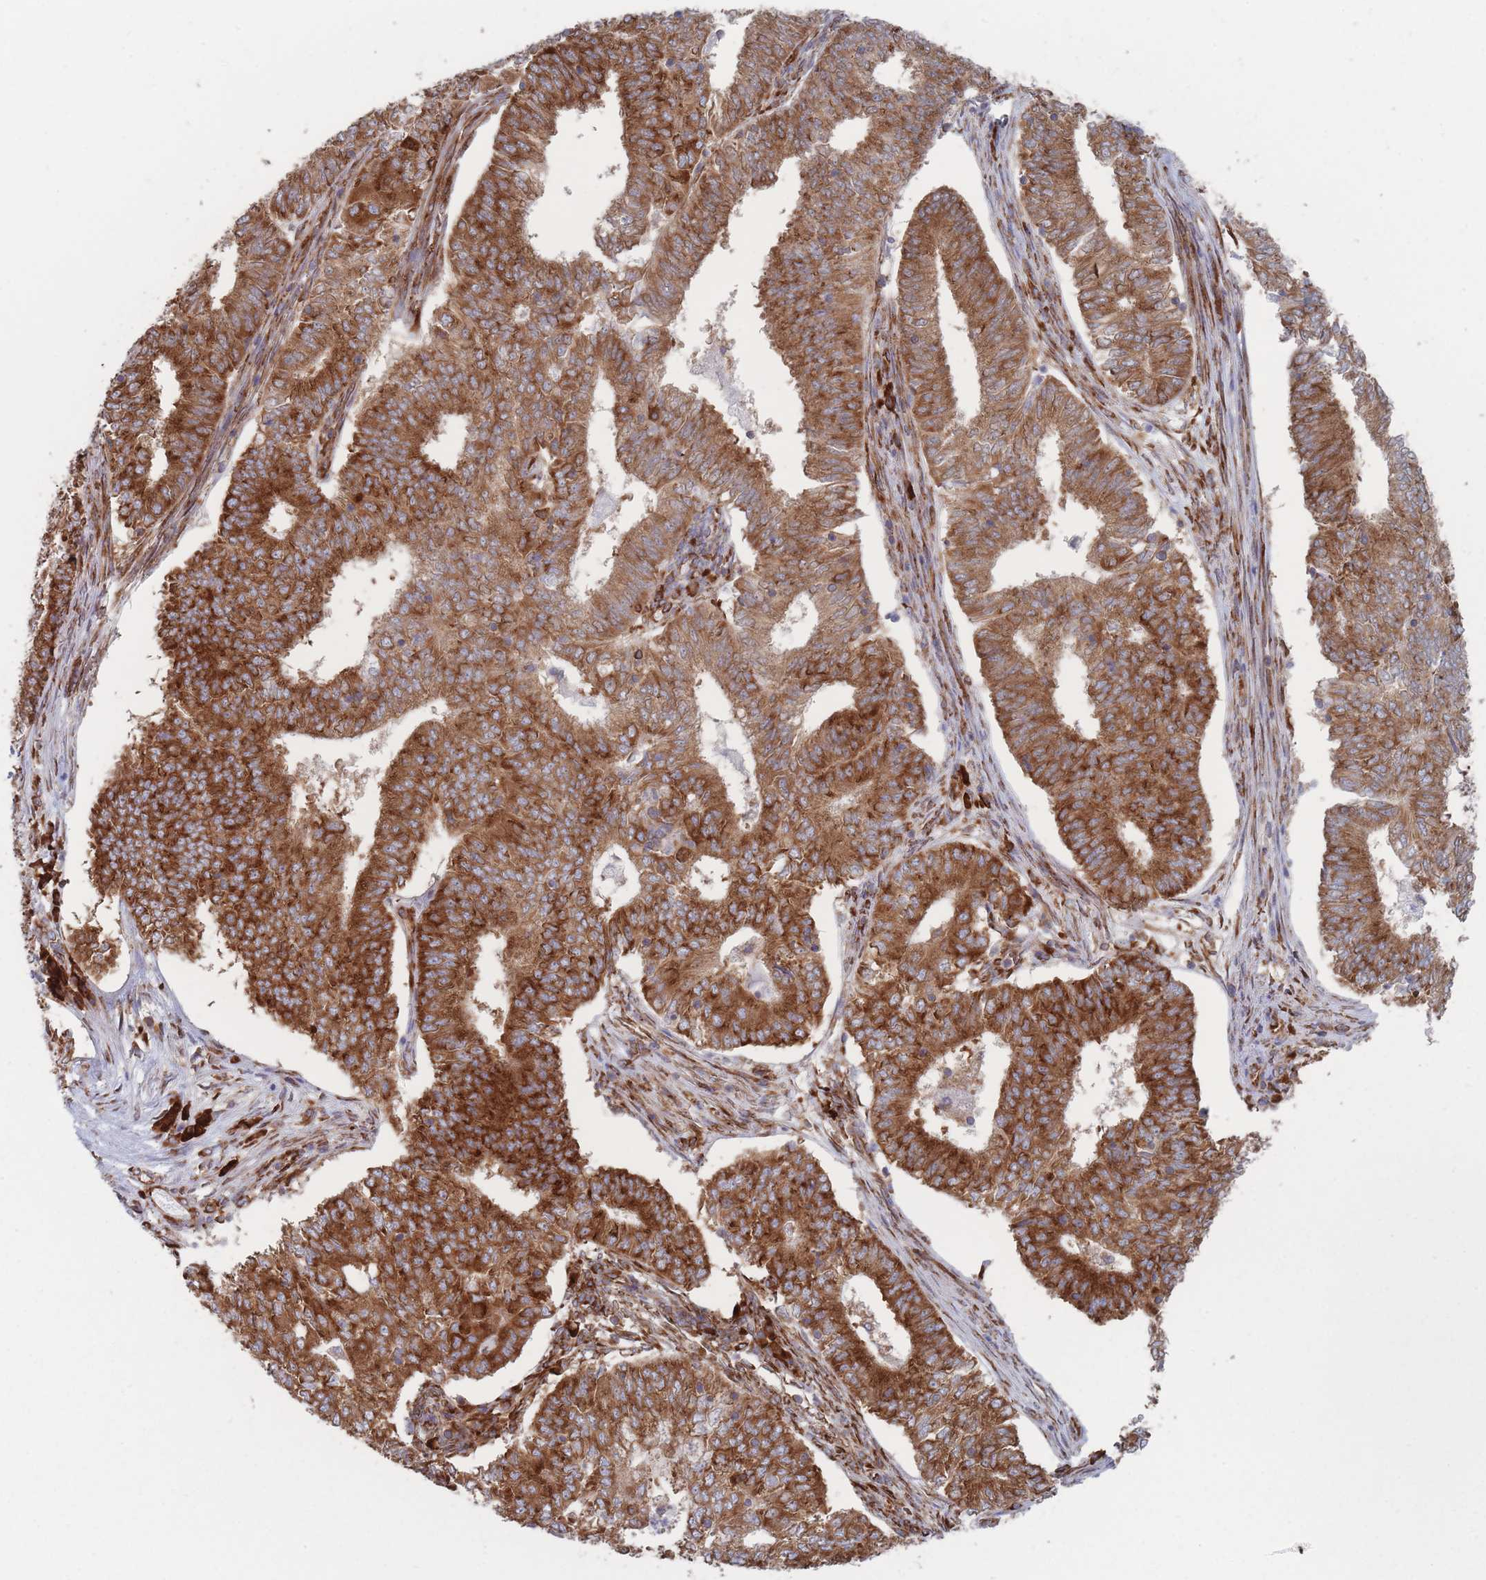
{"staining": {"intensity": "strong", "quantity": ">75%", "location": "cytoplasmic/membranous"}, "tissue": "endometrial cancer", "cell_type": "Tumor cells", "image_type": "cancer", "snomed": [{"axis": "morphology", "description": "Adenocarcinoma, NOS"}, {"axis": "topography", "description": "Endometrium"}], "caption": "A brown stain labels strong cytoplasmic/membranous staining of a protein in endometrial cancer tumor cells.", "gene": "EEF1B2", "patient": {"sex": "female", "age": 62}}